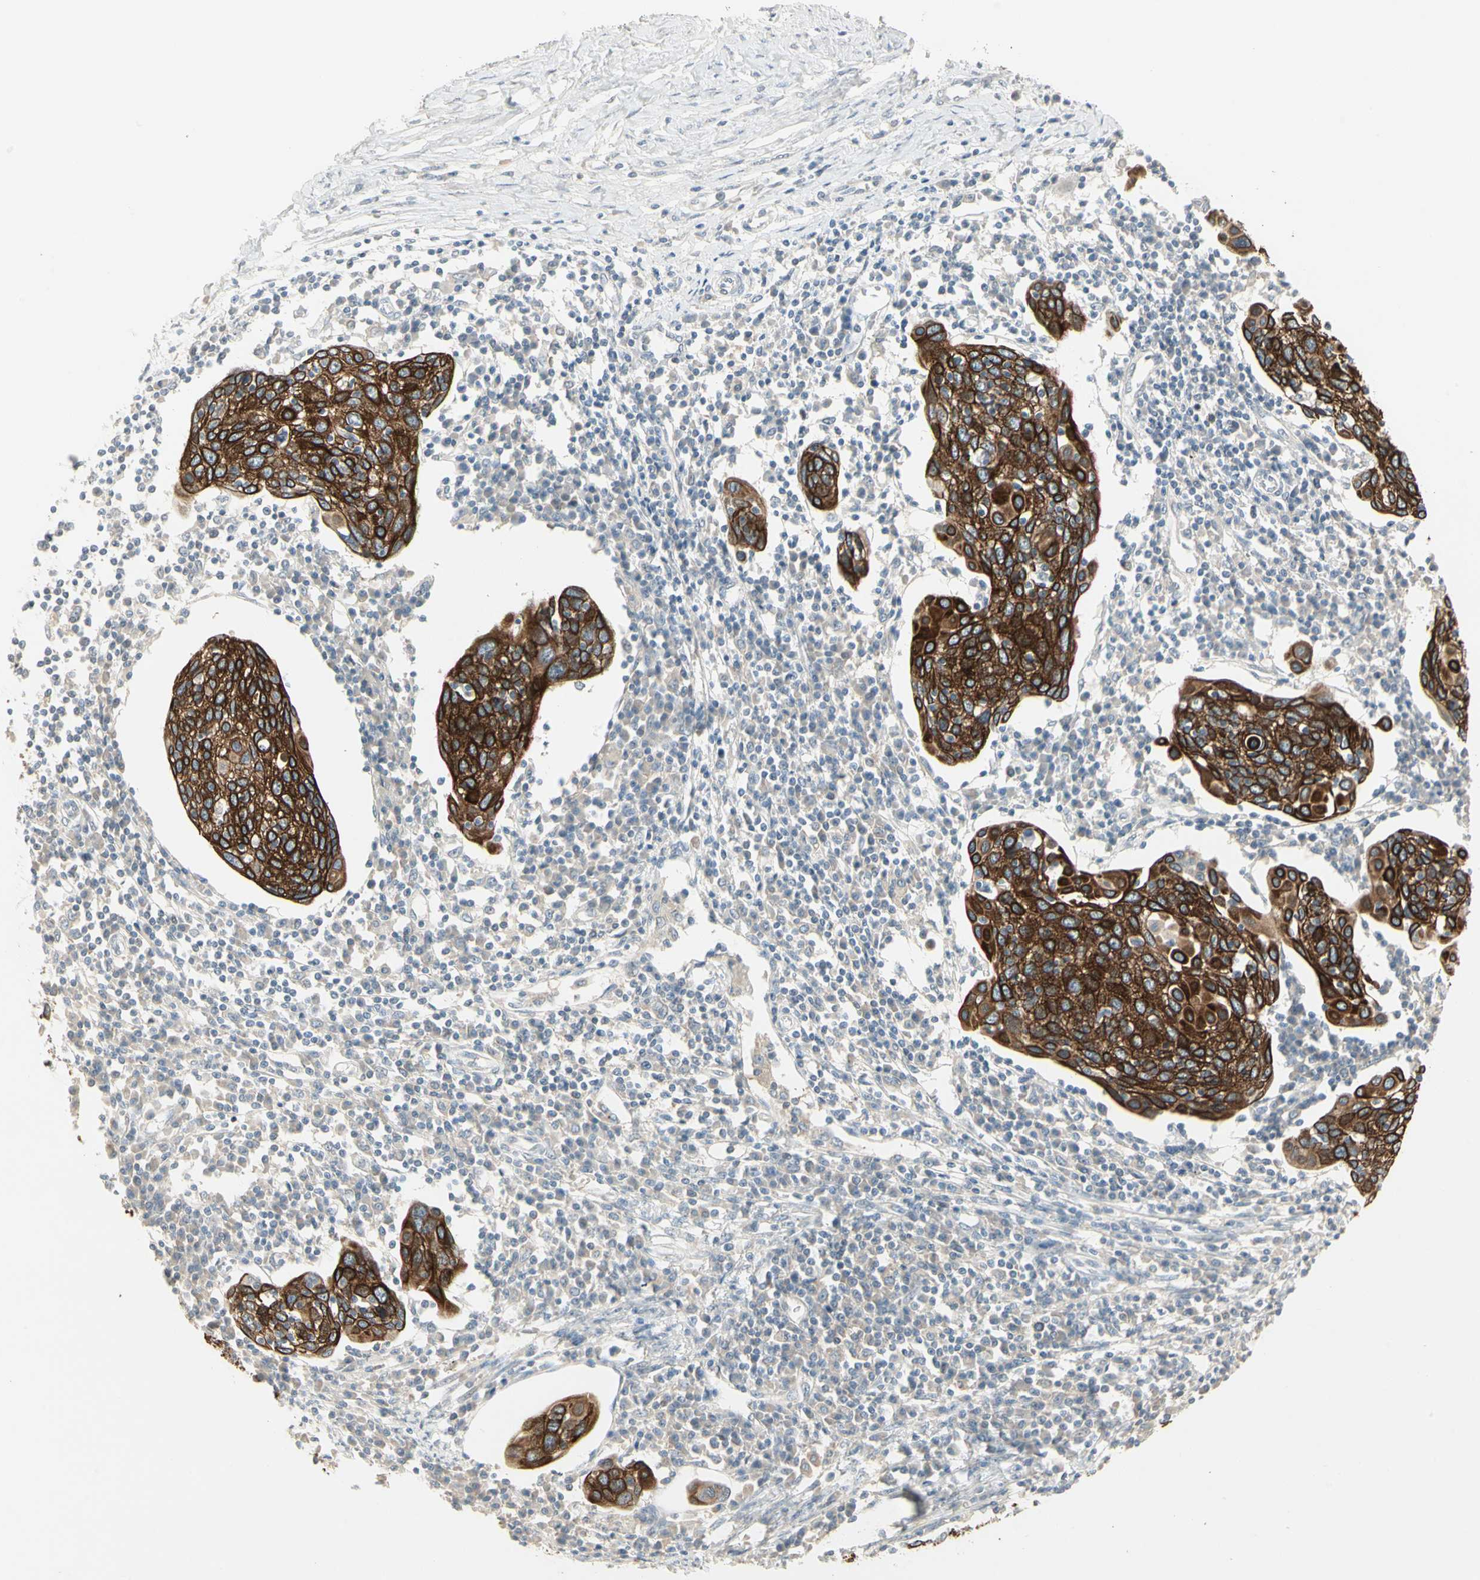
{"staining": {"intensity": "strong", "quantity": ">75%", "location": "cytoplasmic/membranous"}, "tissue": "cervical cancer", "cell_type": "Tumor cells", "image_type": "cancer", "snomed": [{"axis": "morphology", "description": "Squamous cell carcinoma, NOS"}, {"axis": "topography", "description": "Cervix"}], "caption": "Cervical cancer stained for a protein (brown) exhibits strong cytoplasmic/membranous positive staining in approximately >75% of tumor cells.", "gene": "ZFP36", "patient": {"sex": "female", "age": 40}}